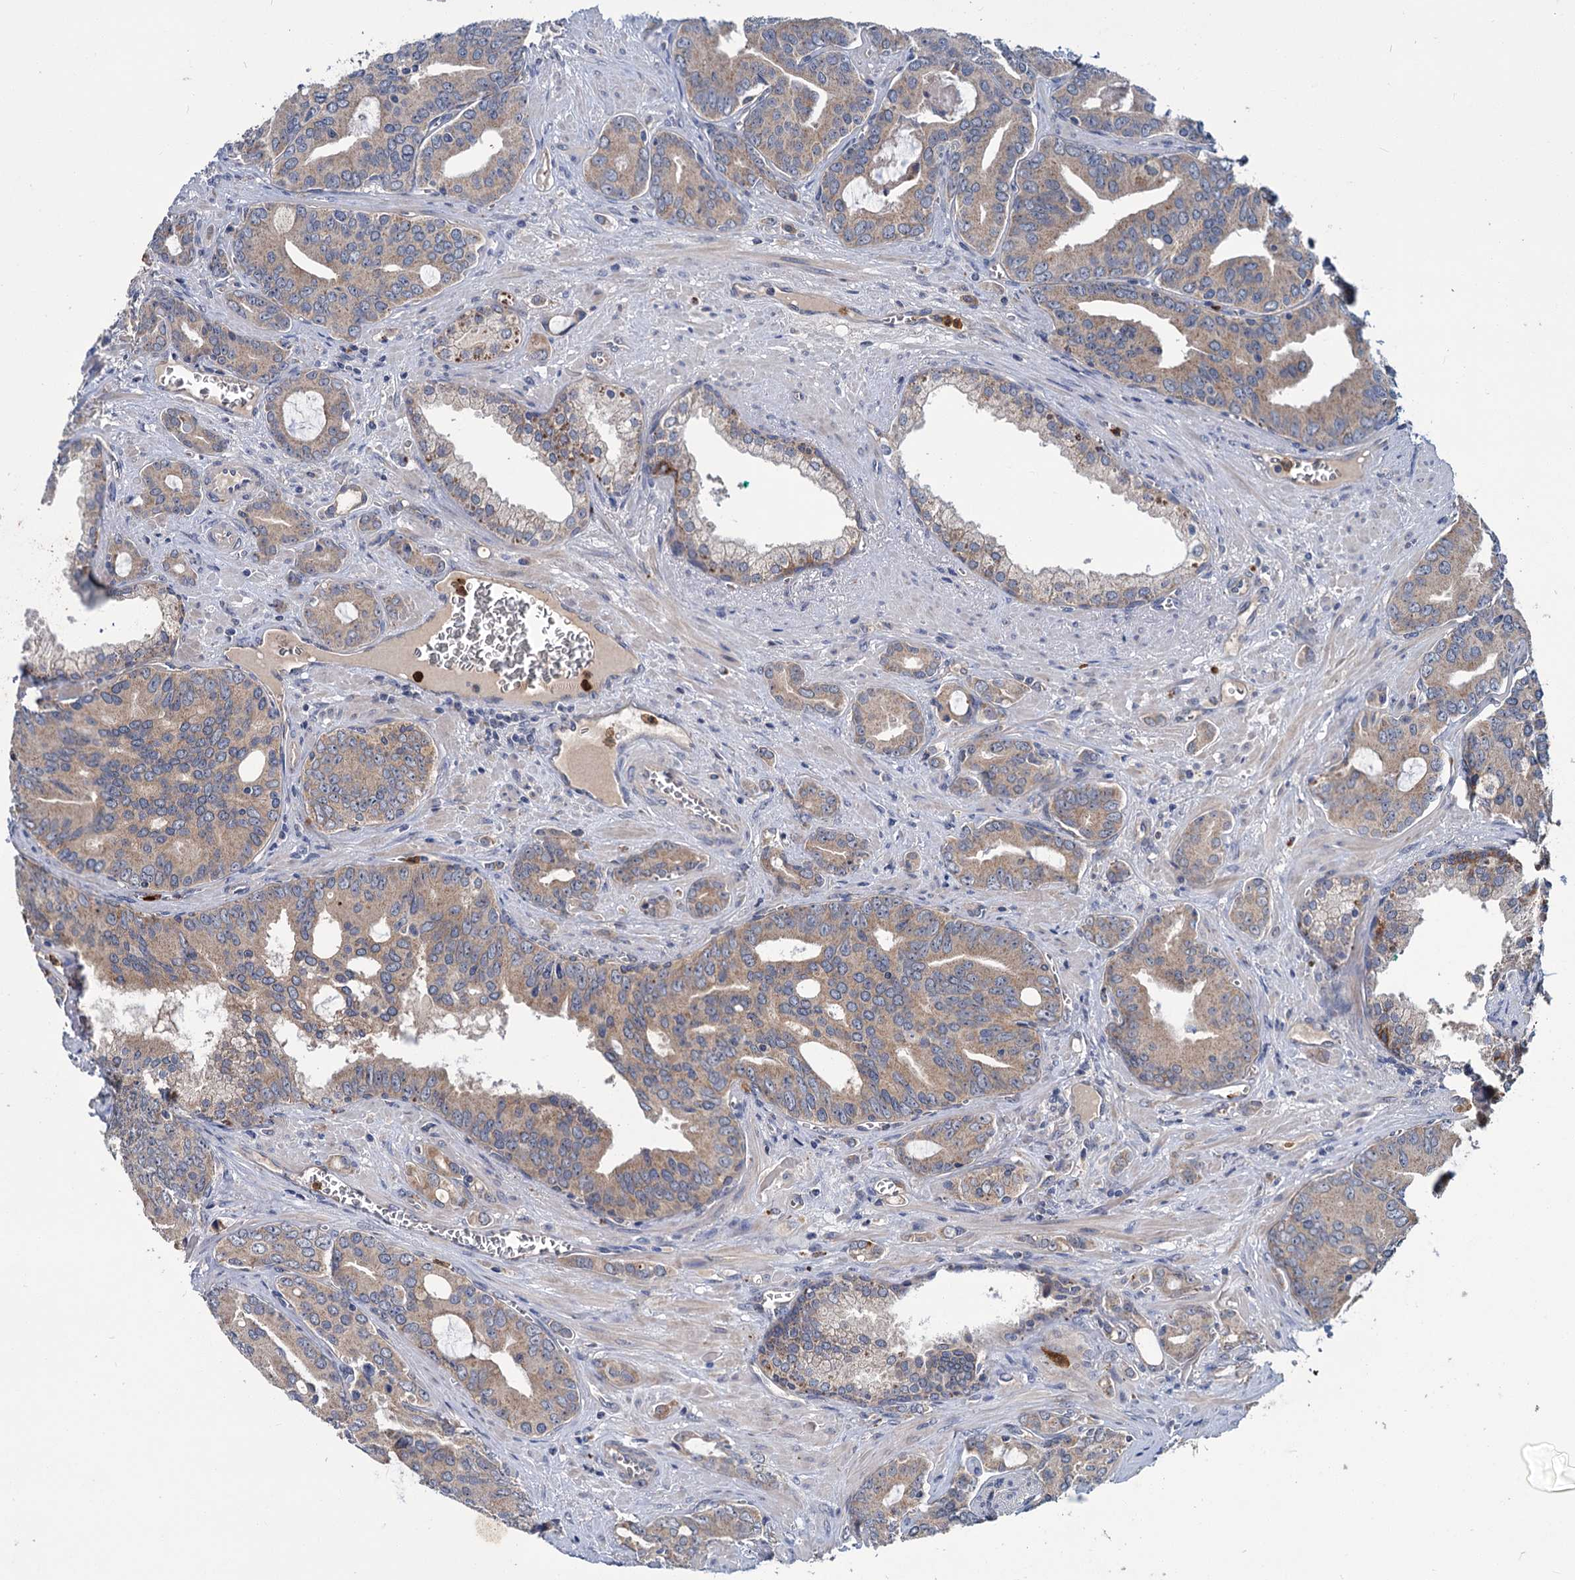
{"staining": {"intensity": "weak", "quantity": ">75%", "location": "cytoplasmic/membranous"}, "tissue": "prostate cancer", "cell_type": "Tumor cells", "image_type": "cancer", "snomed": [{"axis": "morphology", "description": "Adenocarcinoma, High grade"}, {"axis": "topography", "description": "Prostate"}], "caption": "Human prostate cancer (adenocarcinoma (high-grade)) stained for a protein (brown) shows weak cytoplasmic/membranous positive positivity in about >75% of tumor cells.", "gene": "DYNC2H1", "patient": {"sex": "male", "age": 72}}